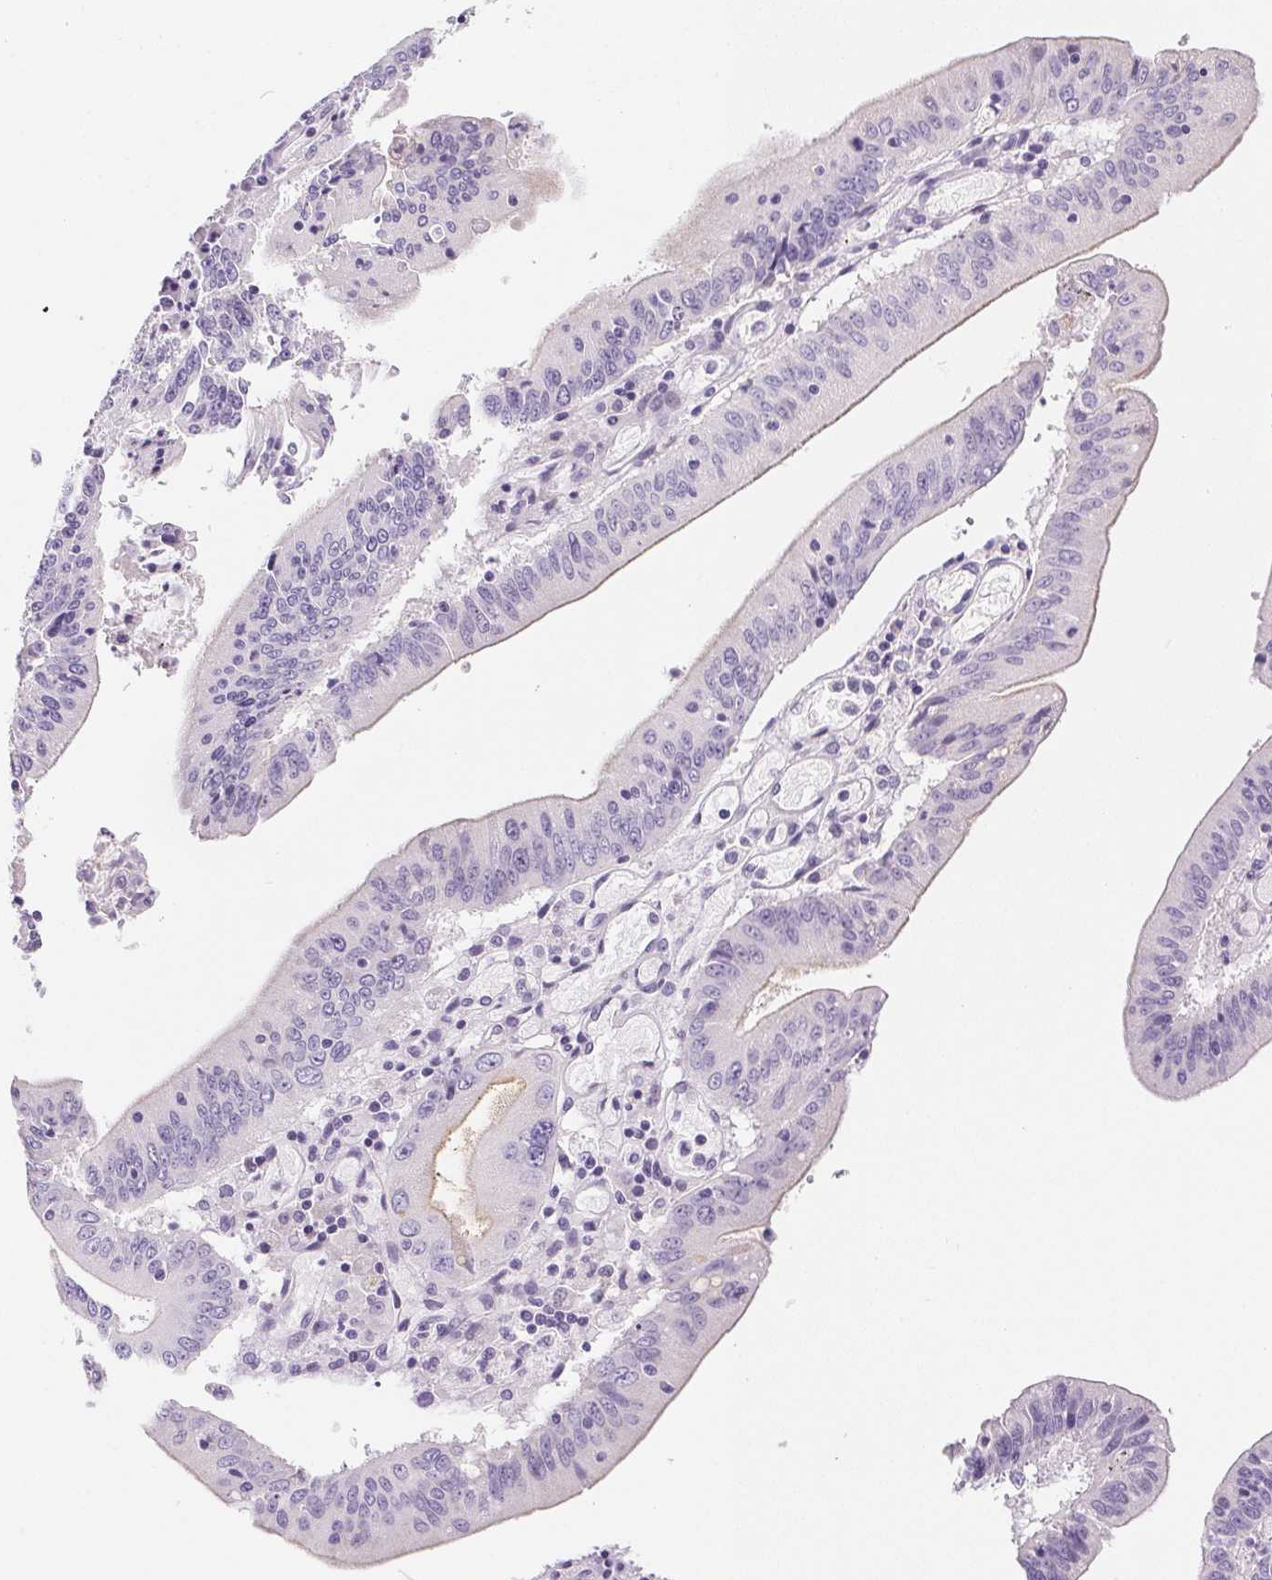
{"staining": {"intensity": "negative", "quantity": "none", "location": "none"}, "tissue": "stomach cancer", "cell_type": "Tumor cells", "image_type": "cancer", "snomed": [{"axis": "morphology", "description": "Adenocarcinoma, NOS"}, {"axis": "topography", "description": "Stomach, upper"}], "caption": "Immunohistochemical staining of stomach adenocarcinoma reveals no significant expression in tumor cells.", "gene": "AQP5", "patient": {"sex": "male", "age": 68}}